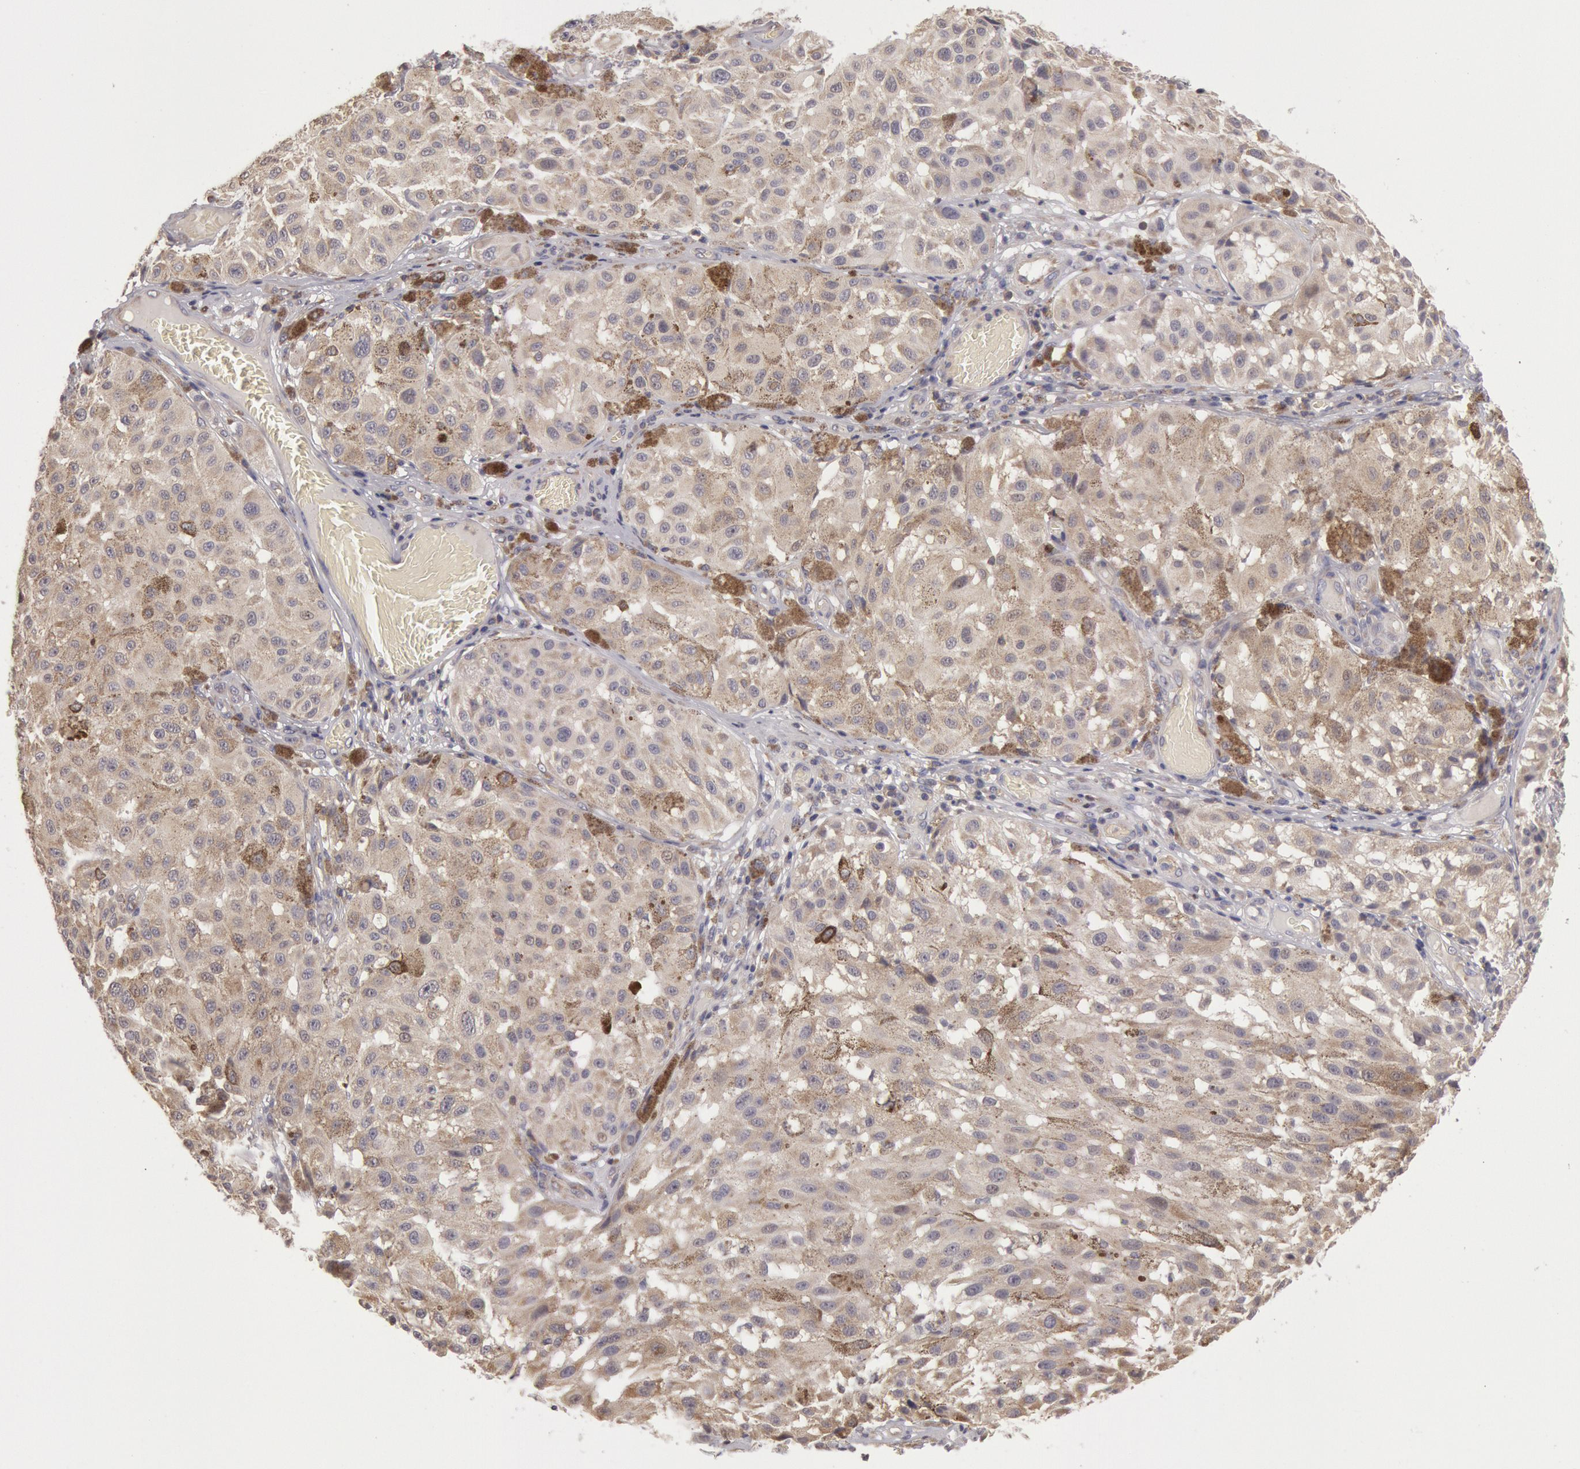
{"staining": {"intensity": "moderate", "quantity": ">75%", "location": "cytoplasmic/membranous"}, "tissue": "melanoma", "cell_type": "Tumor cells", "image_type": "cancer", "snomed": [{"axis": "morphology", "description": "Malignant melanoma, NOS"}, {"axis": "topography", "description": "Skin"}], "caption": "Malignant melanoma stained with DAB IHC reveals medium levels of moderate cytoplasmic/membranous expression in approximately >75% of tumor cells.", "gene": "NMT2", "patient": {"sex": "female", "age": 64}}